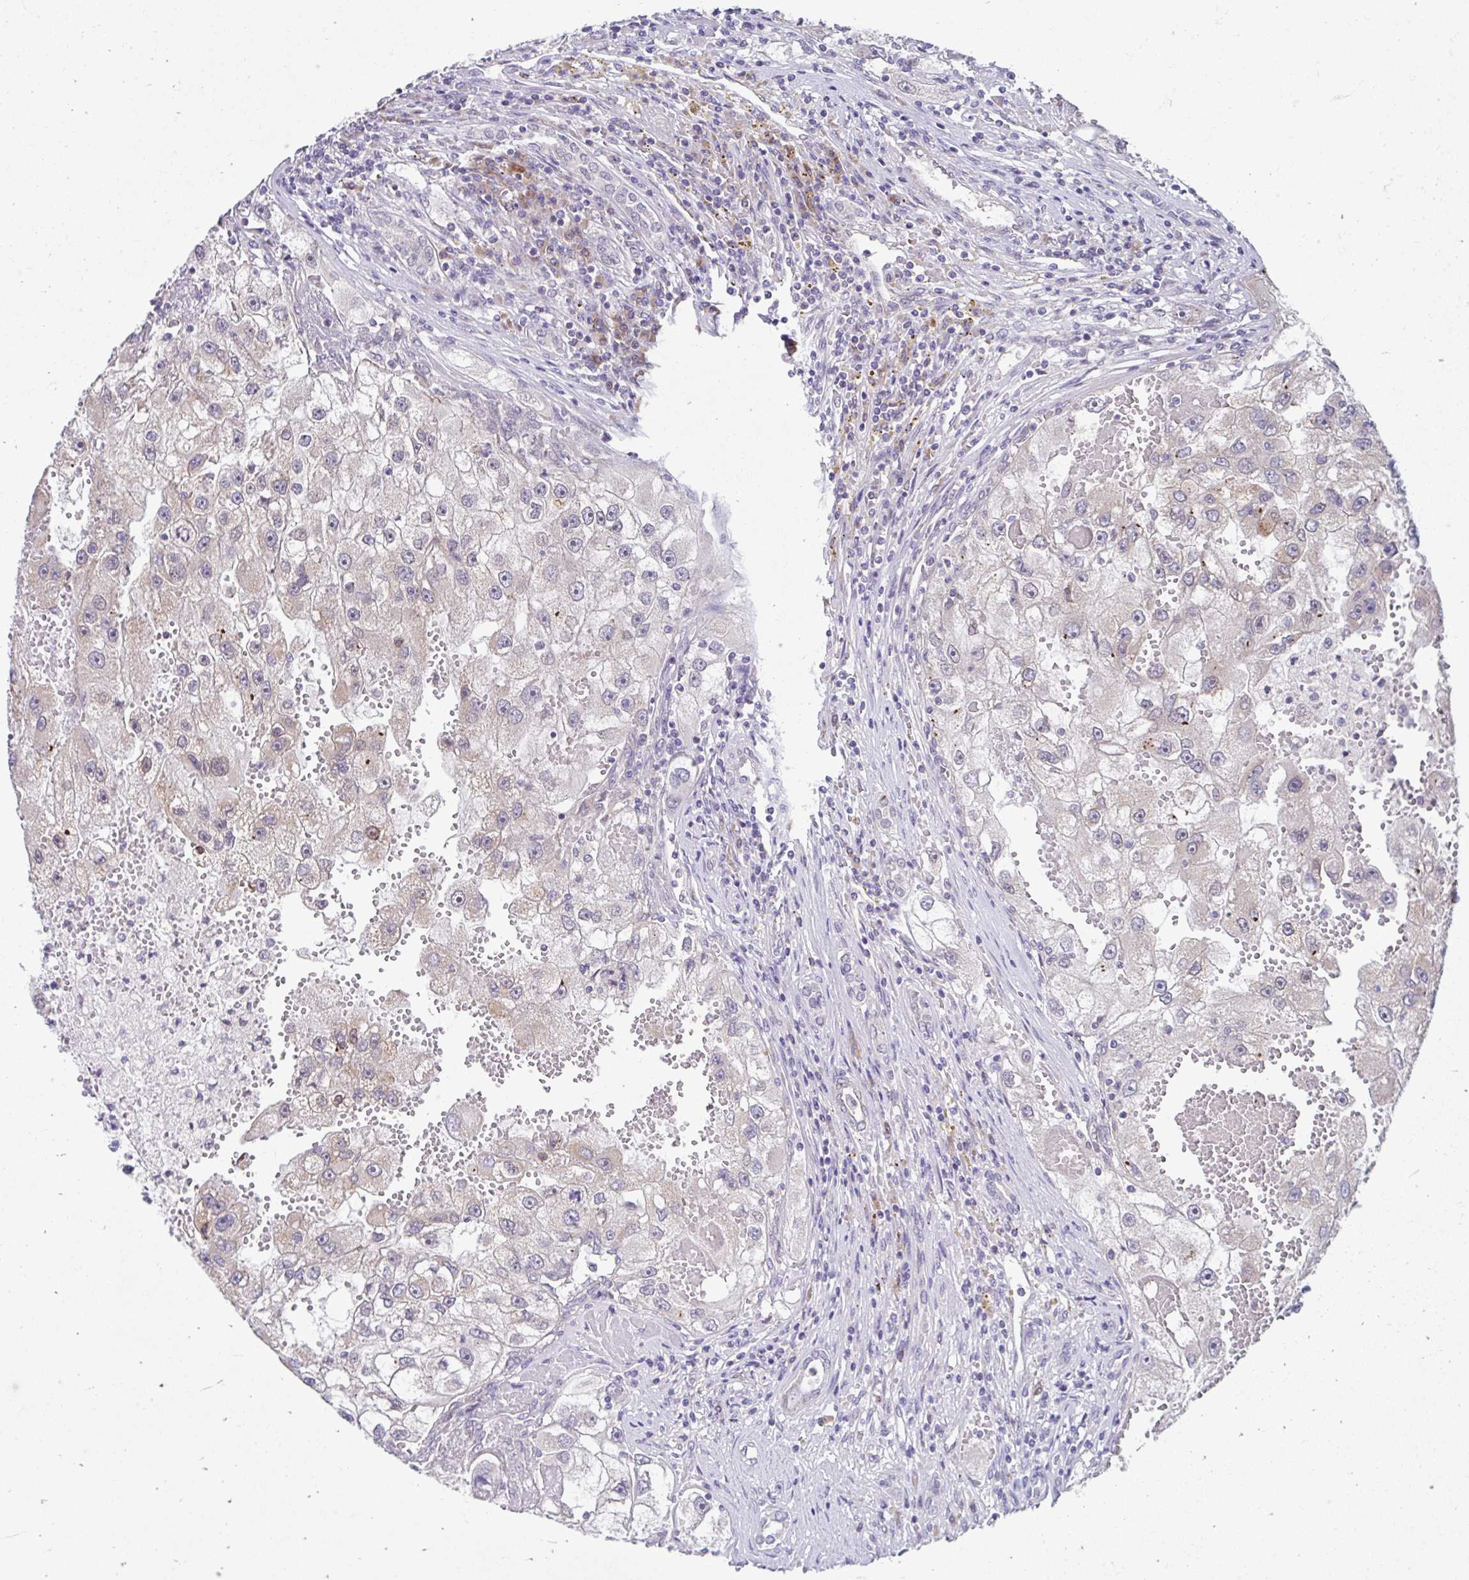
{"staining": {"intensity": "weak", "quantity": "<25%", "location": "cytoplasmic/membranous"}, "tissue": "renal cancer", "cell_type": "Tumor cells", "image_type": "cancer", "snomed": [{"axis": "morphology", "description": "Adenocarcinoma, NOS"}, {"axis": "topography", "description": "Kidney"}], "caption": "DAB immunohistochemical staining of renal adenocarcinoma shows no significant positivity in tumor cells. The staining was performed using DAB to visualize the protein expression in brown, while the nuclei were stained in blue with hematoxylin (Magnification: 20x).", "gene": "NT5C1B", "patient": {"sex": "male", "age": 63}}